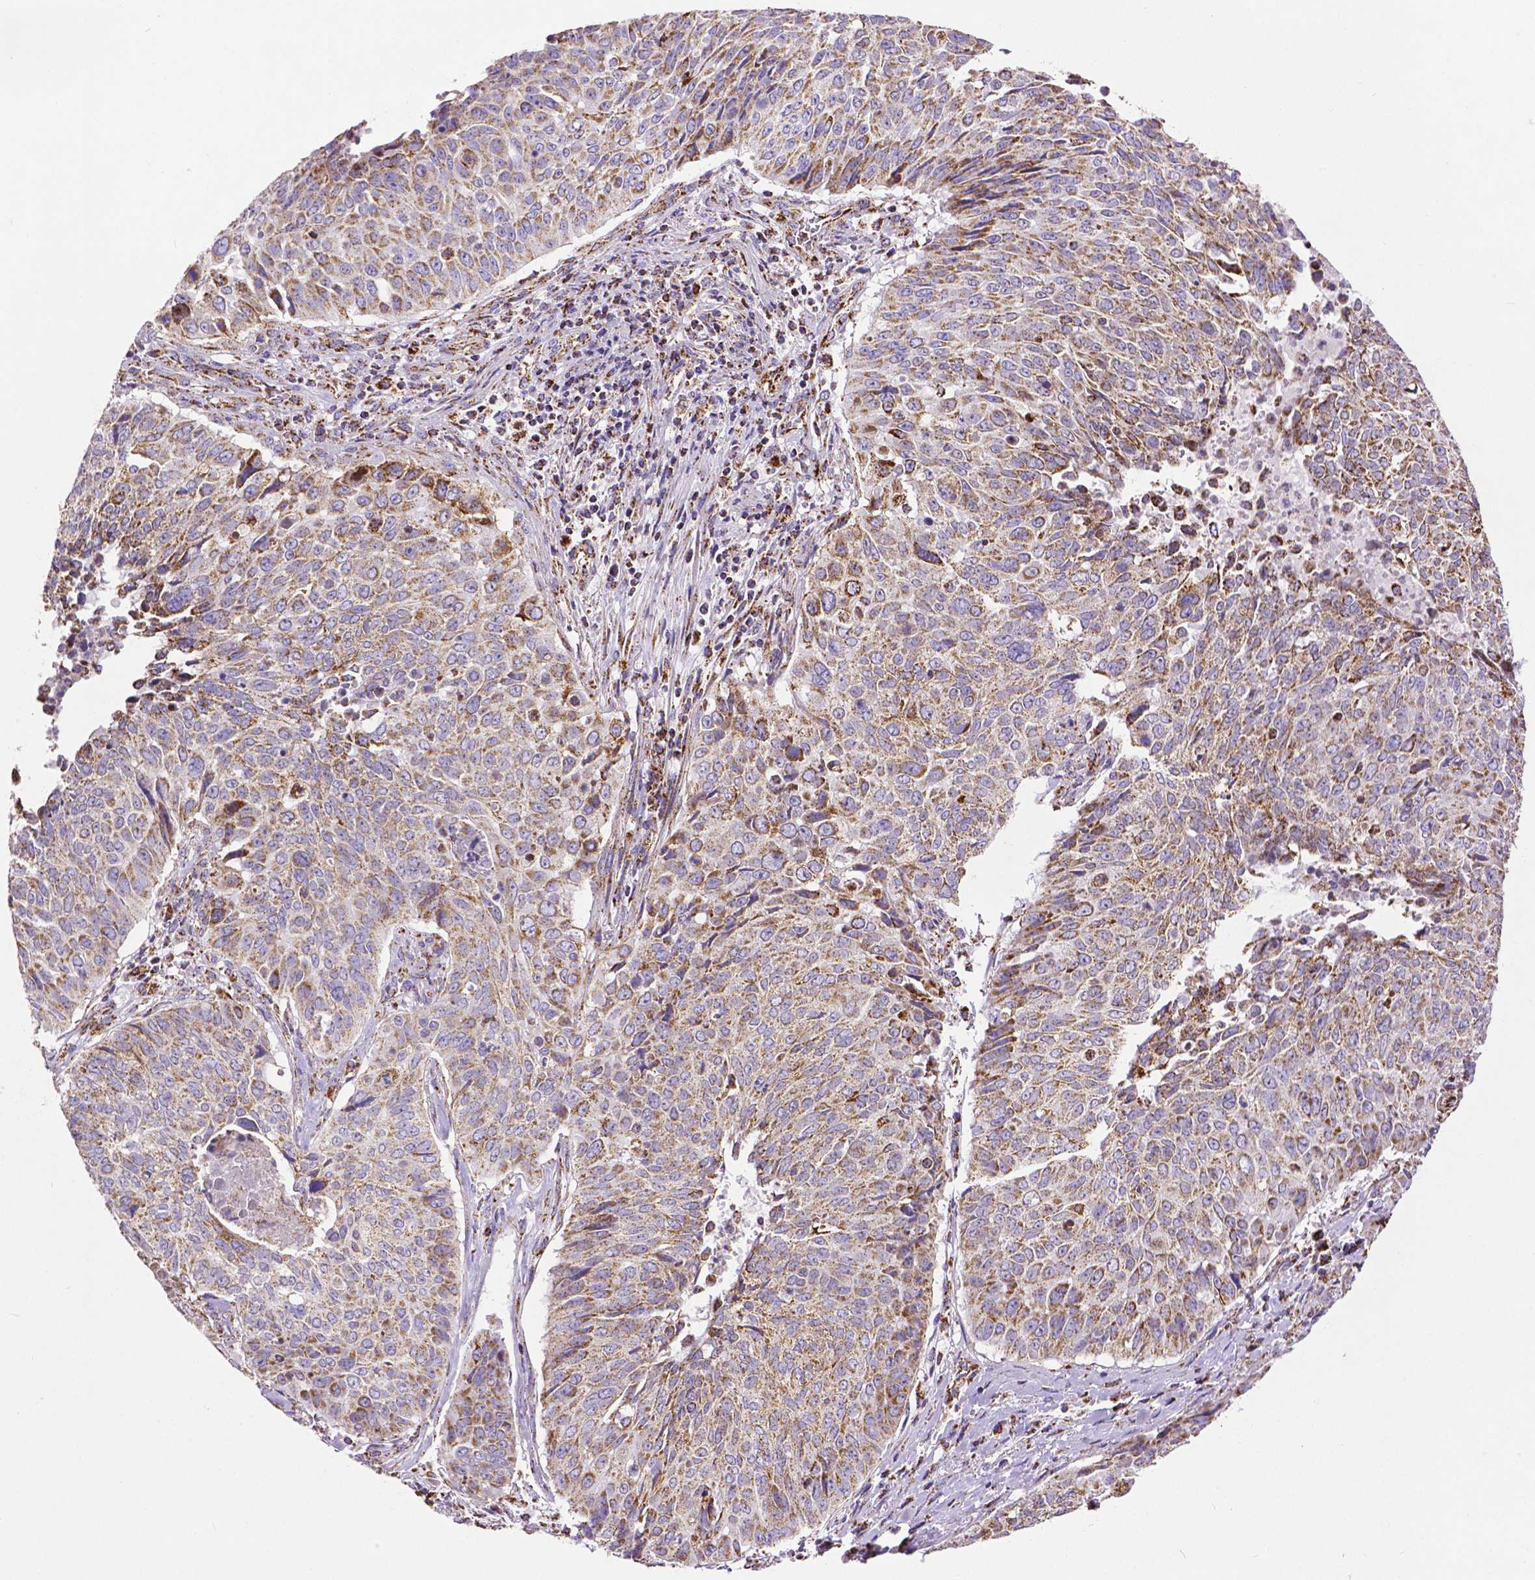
{"staining": {"intensity": "moderate", "quantity": "25%-75%", "location": "cytoplasmic/membranous"}, "tissue": "lung cancer", "cell_type": "Tumor cells", "image_type": "cancer", "snomed": [{"axis": "morphology", "description": "Normal tissue, NOS"}, {"axis": "morphology", "description": "Squamous cell carcinoma, NOS"}, {"axis": "topography", "description": "Bronchus"}, {"axis": "topography", "description": "Lung"}], "caption": "Protein expression analysis of human lung cancer (squamous cell carcinoma) reveals moderate cytoplasmic/membranous staining in about 25%-75% of tumor cells. (DAB = brown stain, brightfield microscopy at high magnification).", "gene": "MACC1", "patient": {"sex": "male", "age": 64}}